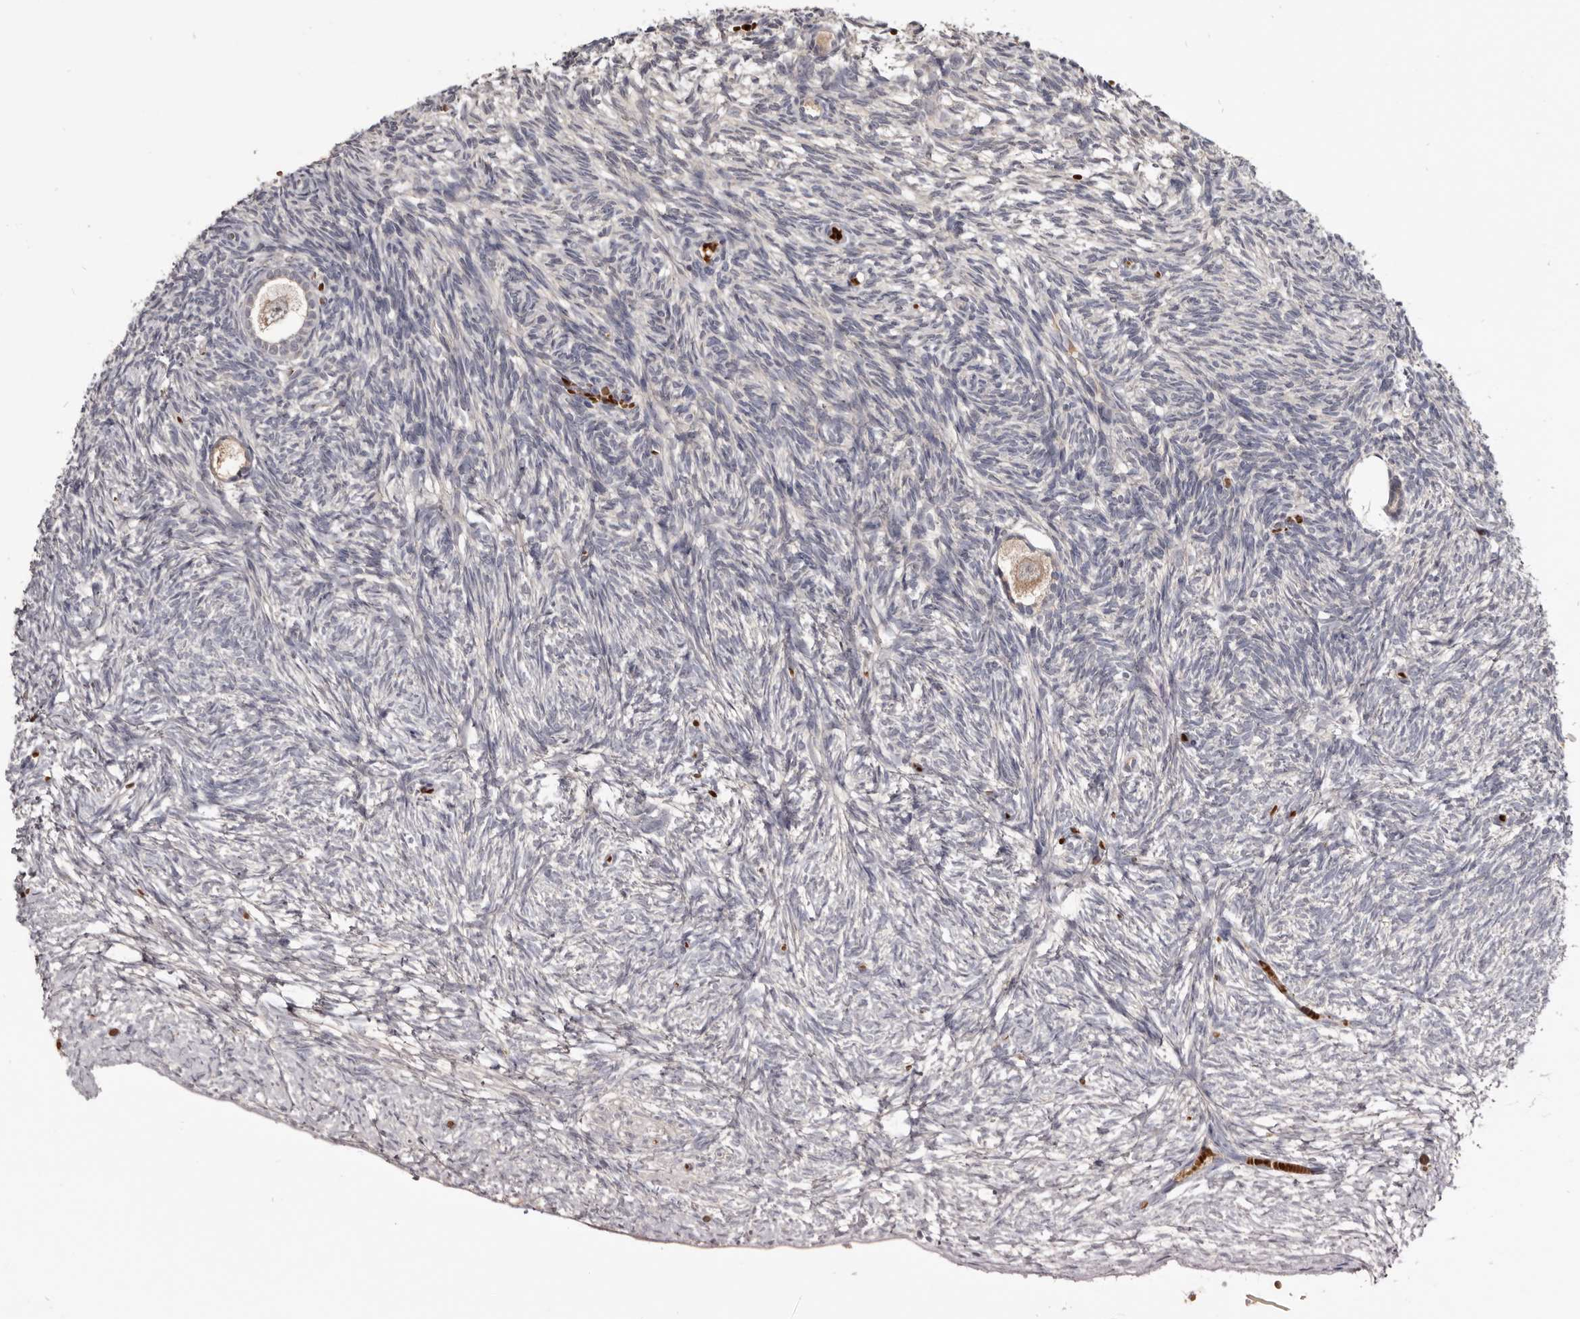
{"staining": {"intensity": "weak", "quantity": "25%-75%", "location": "cytoplasmic/membranous"}, "tissue": "ovary", "cell_type": "Follicle cells", "image_type": "normal", "snomed": [{"axis": "morphology", "description": "Normal tissue, NOS"}, {"axis": "topography", "description": "Ovary"}], "caption": "Immunohistochemical staining of benign ovary exhibits 25%-75% levels of weak cytoplasmic/membranous protein expression in approximately 25%-75% of follicle cells. The protein is shown in brown color, while the nuclei are stained blue.", "gene": "NENF", "patient": {"sex": "female", "age": 34}}